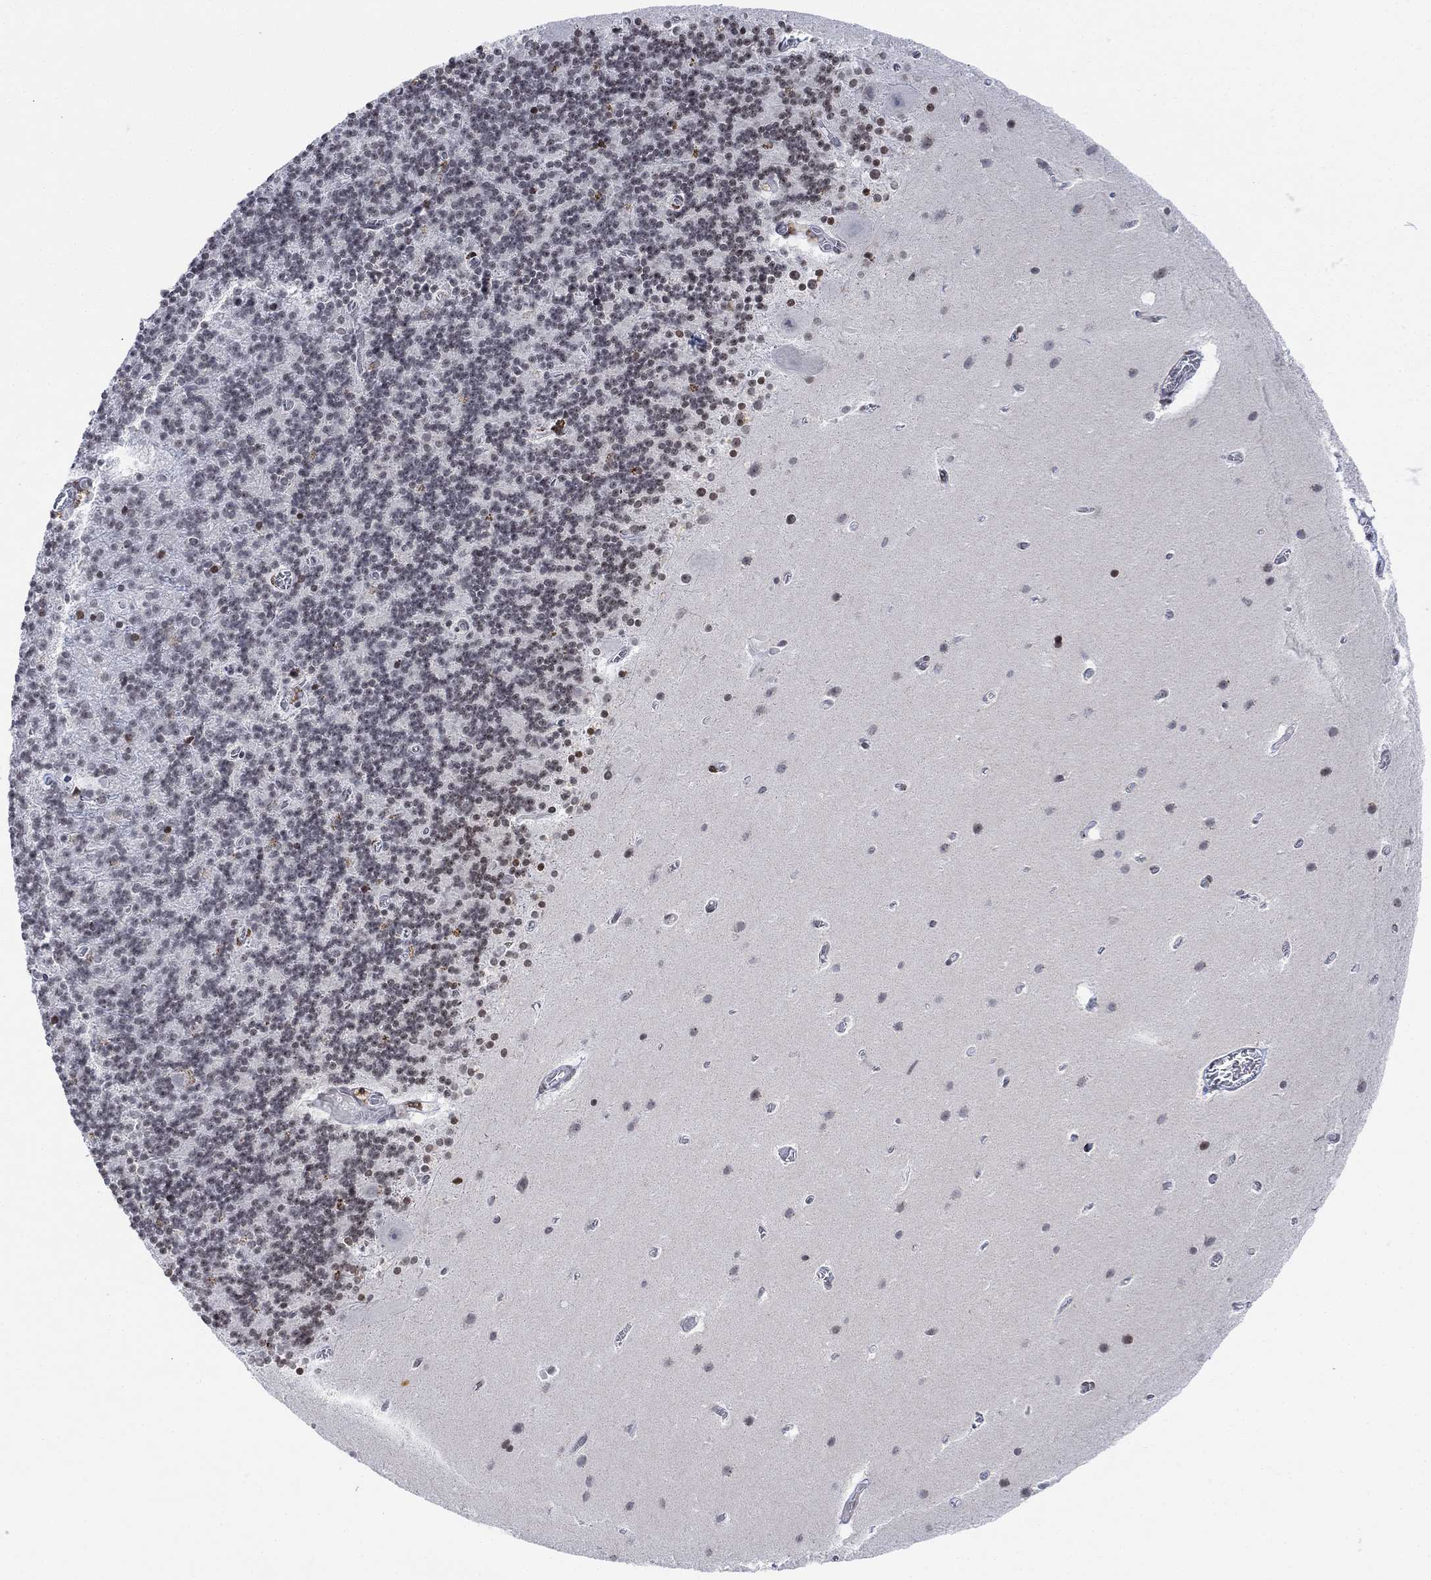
{"staining": {"intensity": "weak", "quantity": "25%-75%", "location": "nuclear"}, "tissue": "cerebellum", "cell_type": "Cells in granular layer", "image_type": "normal", "snomed": [{"axis": "morphology", "description": "Normal tissue, NOS"}, {"axis": "topography", "description": "Cerebellum"}], "caption": "A micrograph showing weak nuclear positivity in about 25%-75% of cells in granular layer in normal cerebellum, as visualized by brown immunohistochemical staining.", "gene": "ABHD14A", "patient": {"sex": "male", "age": 70}}